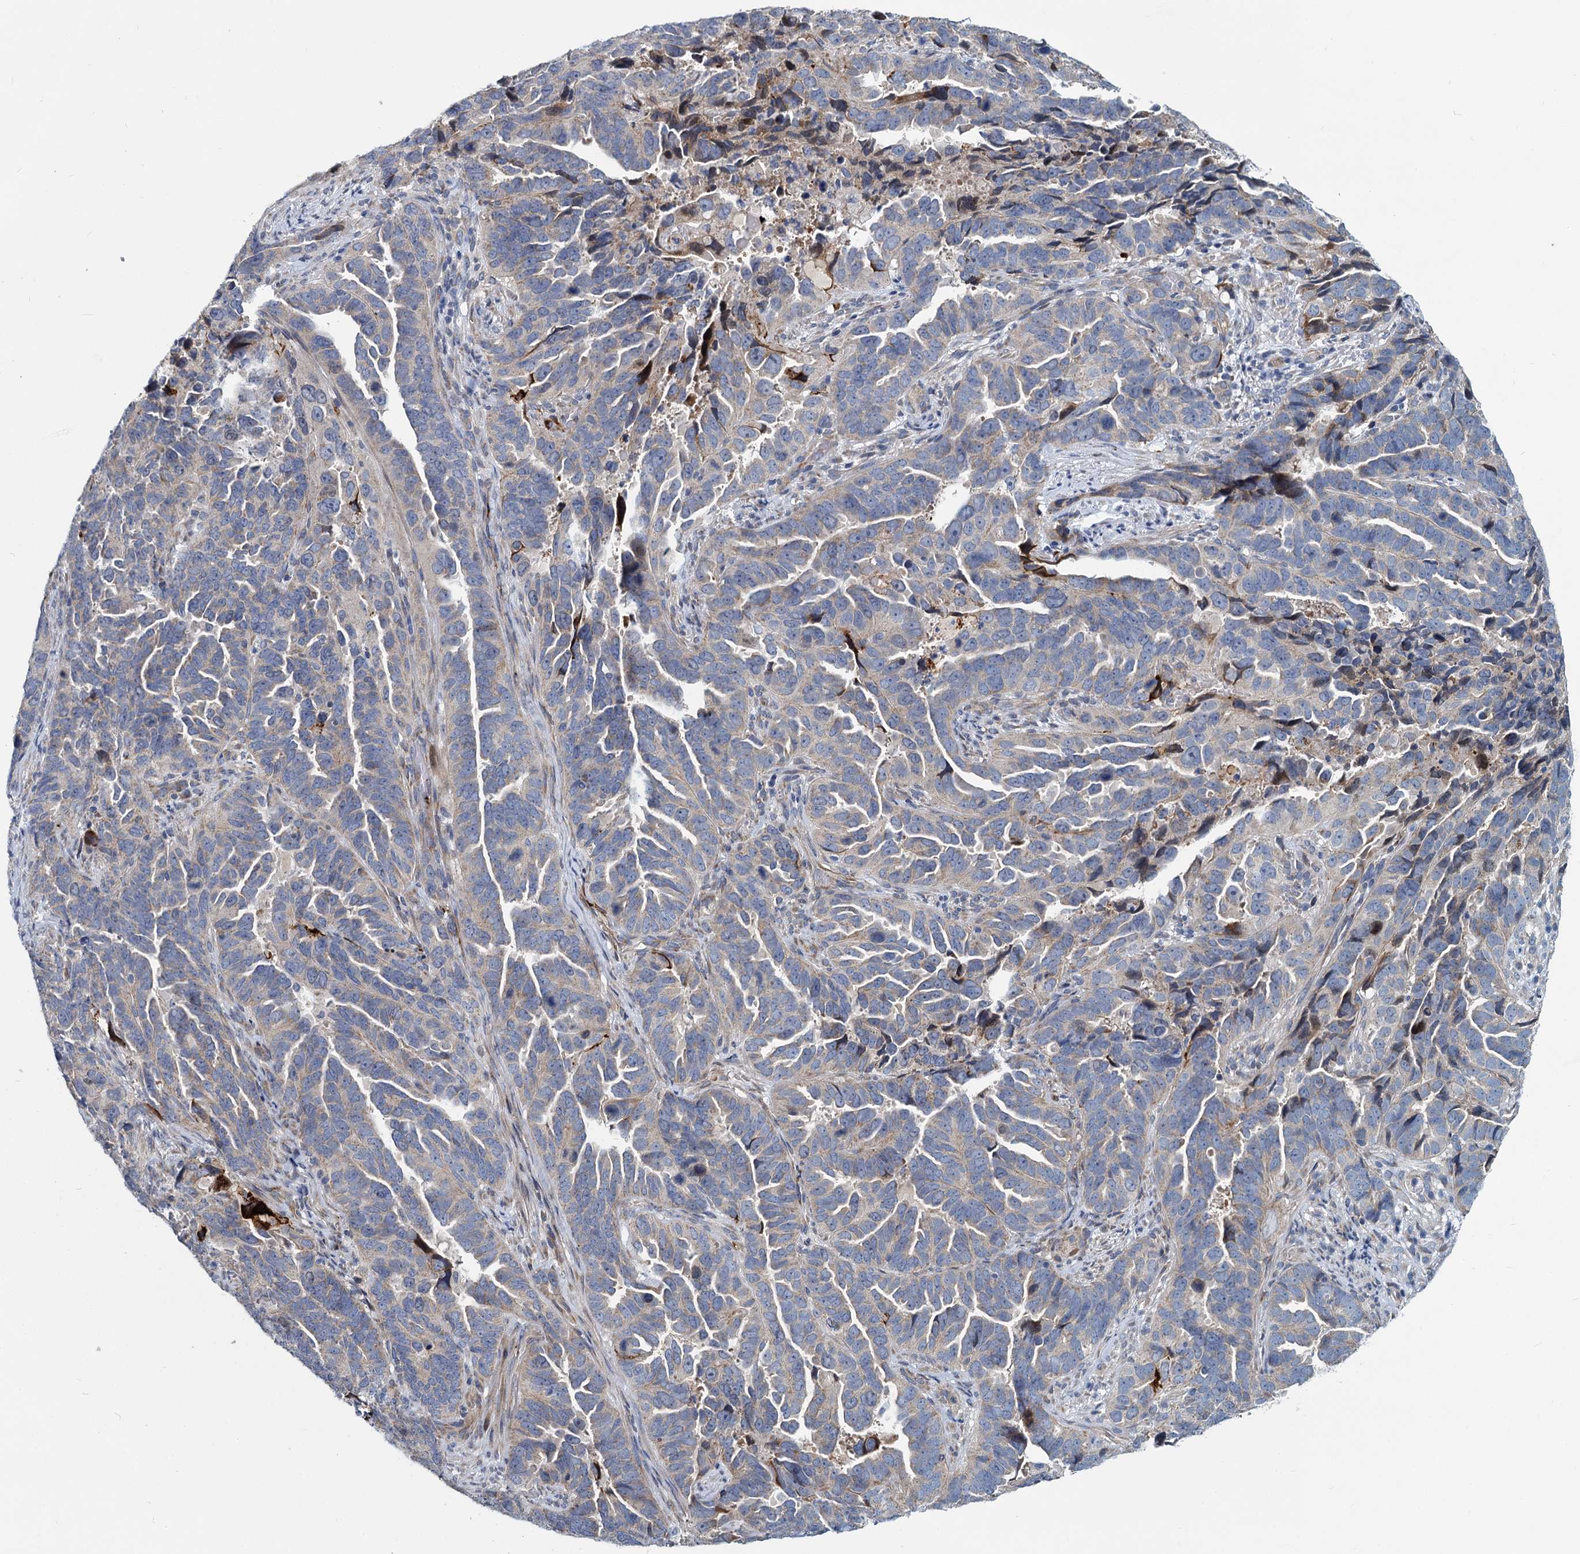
{"staining": {"intensity": "moderate", "quantity": "<25%", "location": "cytoplasmic/membranous"}, "tissue": "endometrial cancer", "cell_type": "Tumor cells", "image_type": "cancer", "snomed": [{"axis": "morphology", "description": "Adenocarcinoma, NOS"}, {"axis": "topography", "description": "Endometrium"}], "caption": "A high-resolution photomicrograph shows immunohistochemistry staining of adenocarcinoma (endometrial), which displays moderate cytoplasmic/membranous expression in approximately <25% of tumor cells.", "gene": "DCUN1D2", "patient": {"sex": "female", "age": 65}}